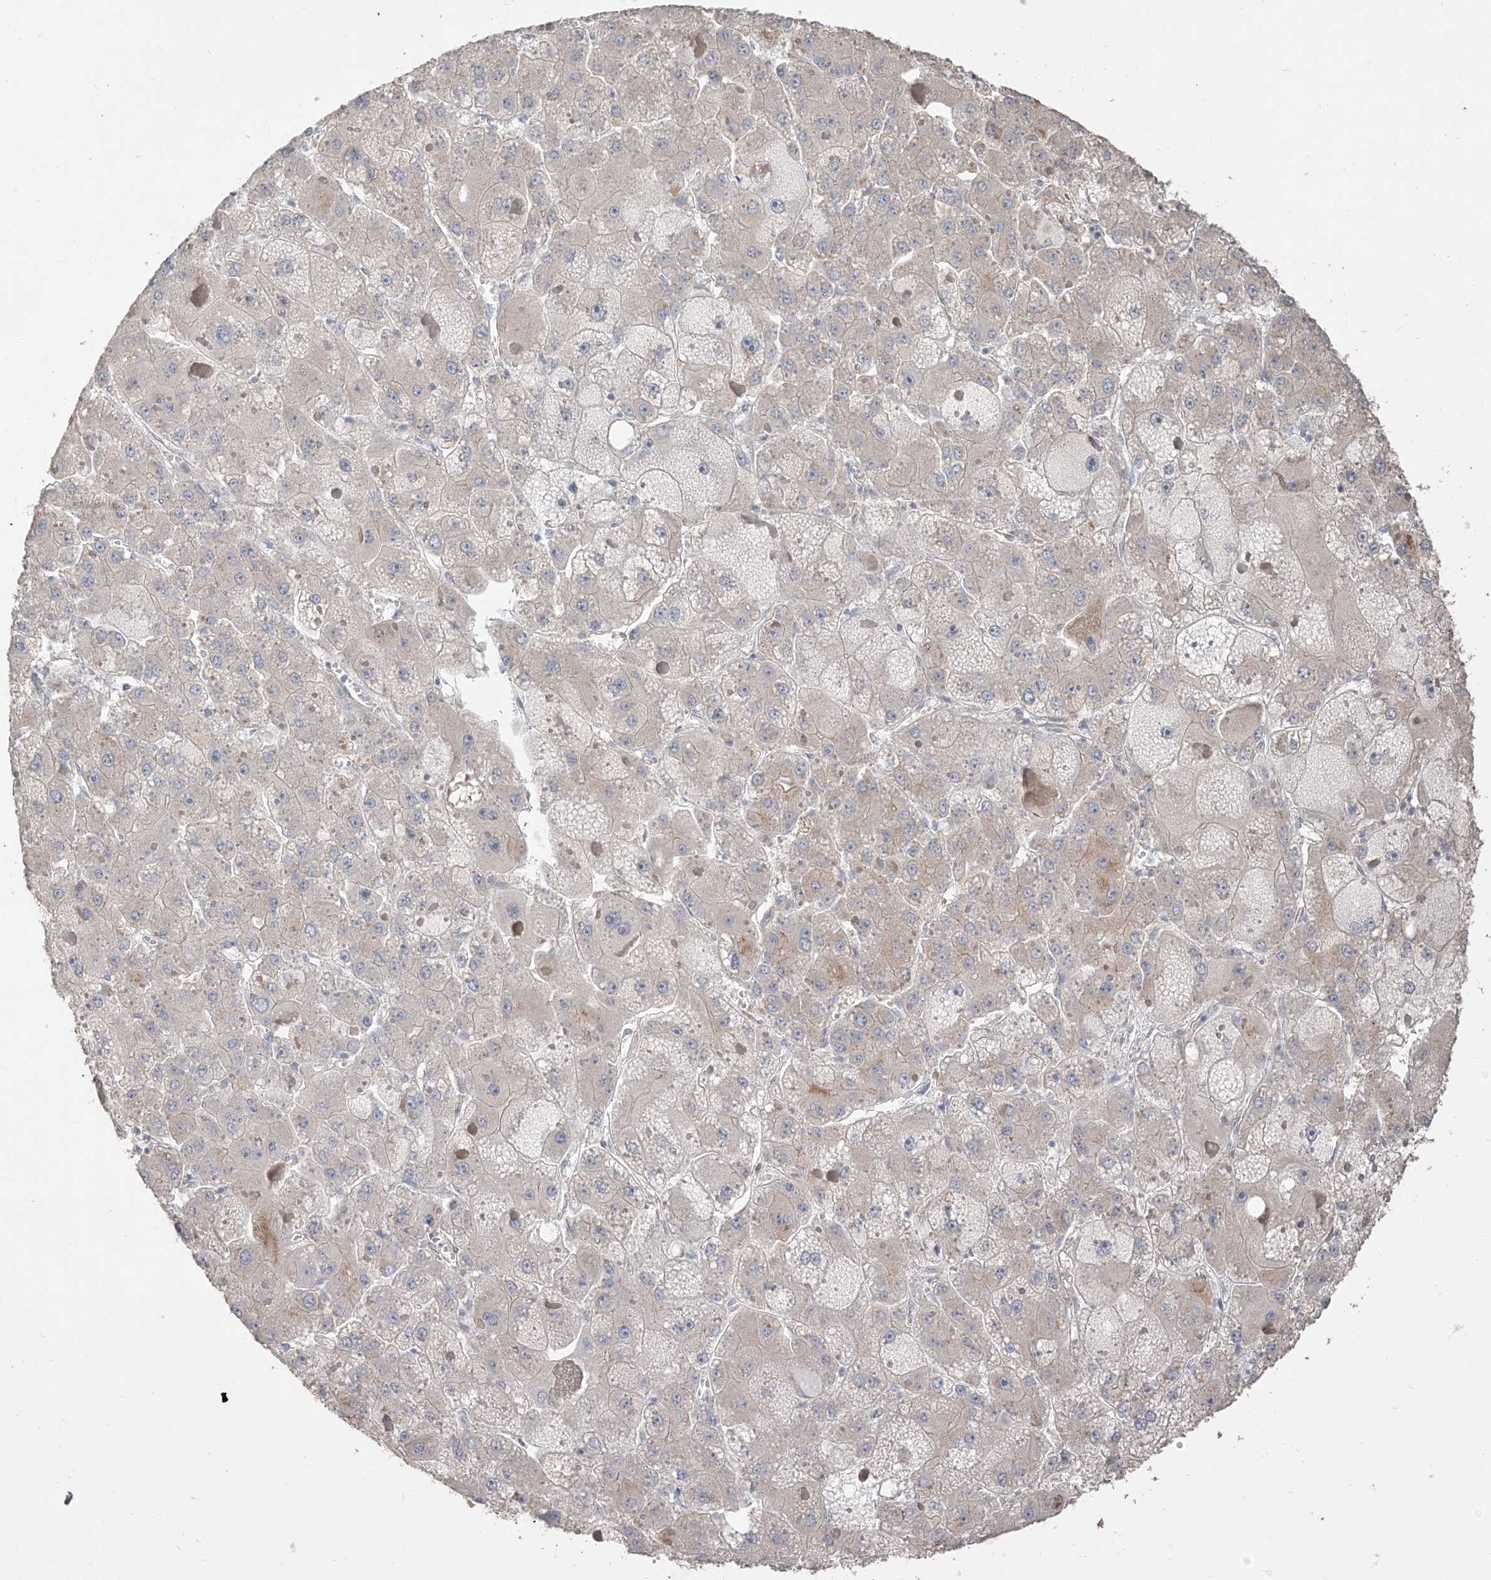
{"staining": {"intensity": "weak", "quantity": "<25%", "location": "cytoplasmic/membranous"}, "tissue": "liver cancer", "cell_type": "Tumor cells", "image_type": "cancer", "snomed": [{"axis": "morphology", "description": "Carcinoma, Hepatocellular, NOS"}, {"axis": "topography", "description": "Liver"}], "caption": "Human liver hepatocellular carcinoma stained for a protein using immunohistochemistry displays no staining in tumor cells.", "gene": "RNF175", "patient": {"sex": "female", "age": 73}}